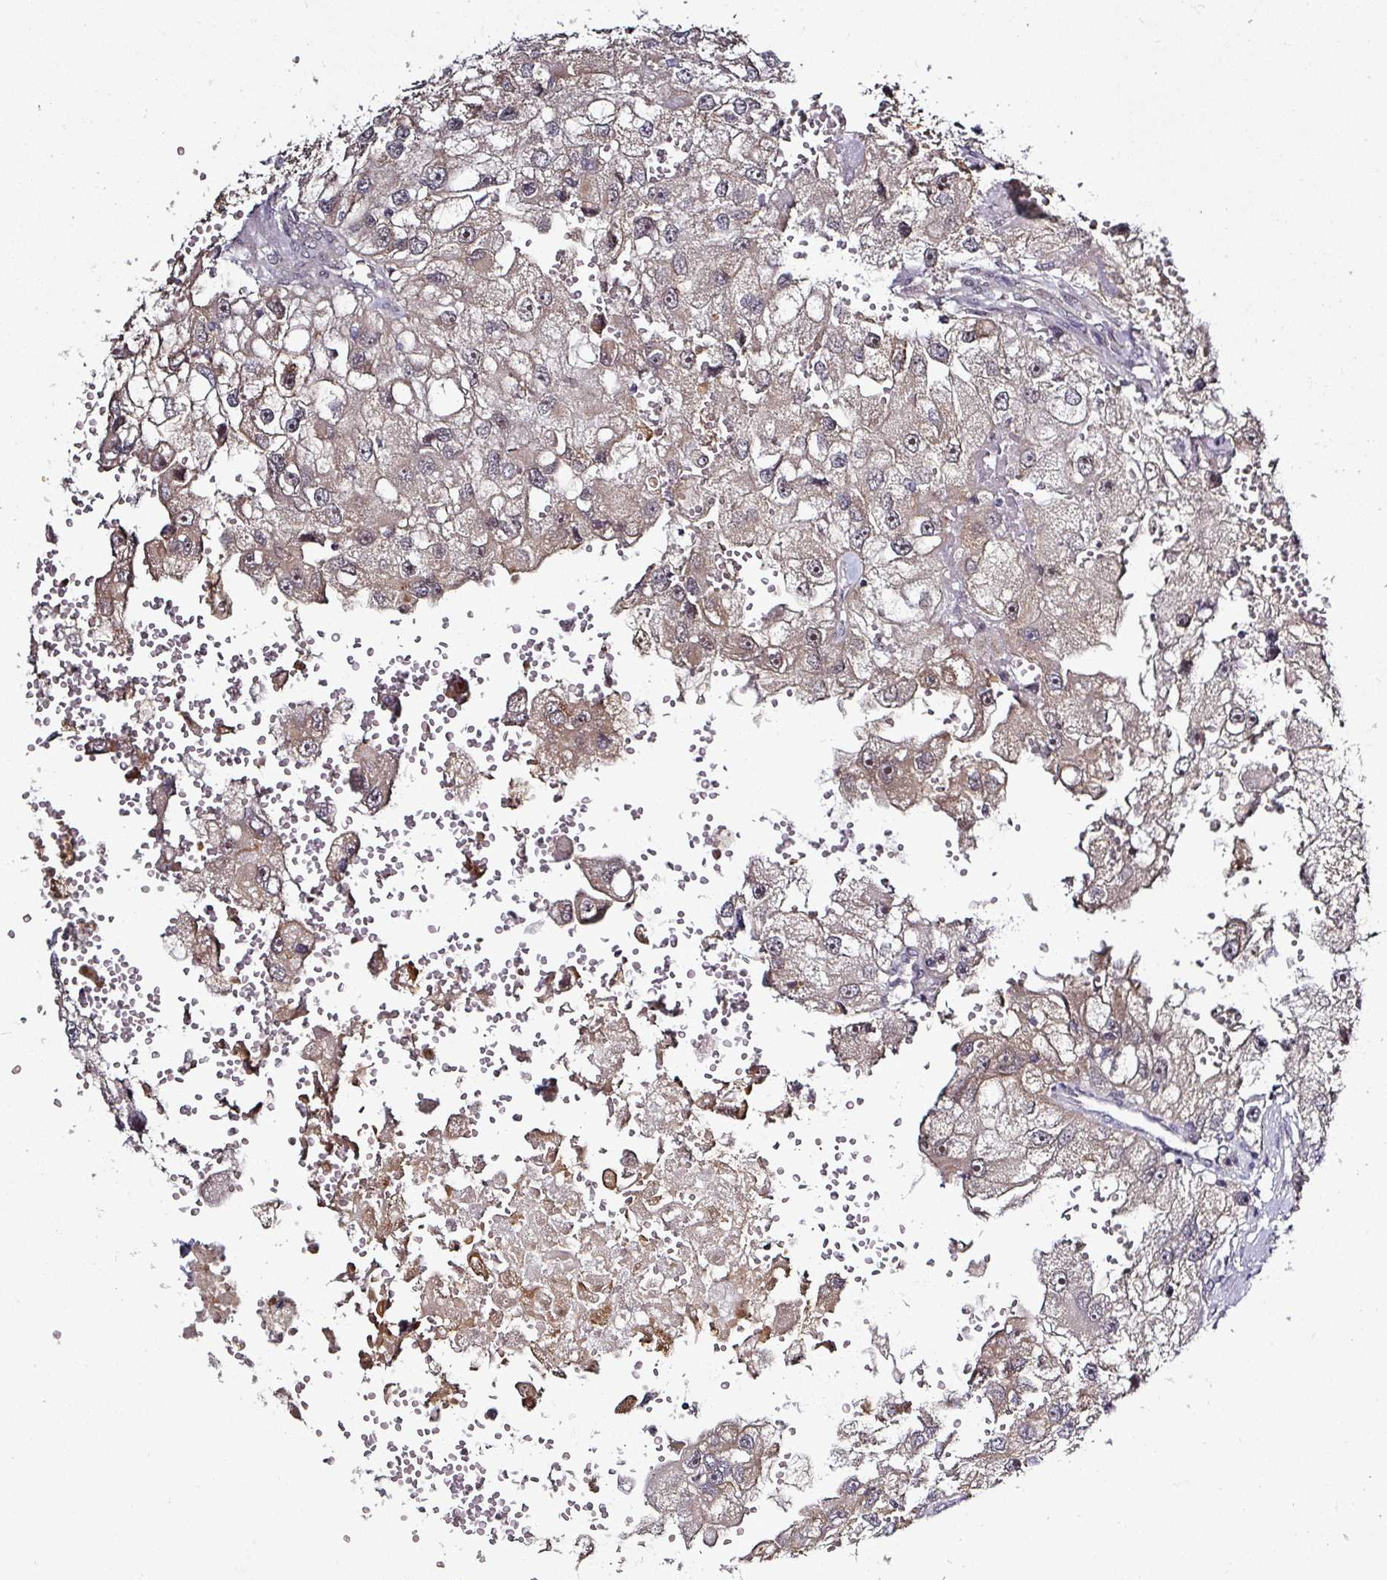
{"staining": {"intensity": "weak", "quantity": "25%-75%", "location": "cytoplasmic/membranous"}, "tissue": "renal cancer", "cell_type": "Tumor cells", "image_type": "cancer", "snomed": [{"axis": "morphology", "description": "Adenocarcinoma, NOS"}, {"axis": "topography", "description": "Kidney"}], "caption": "Renal cancer stained for a protein (brown) reveals weak cytoplasmic/membranous positive expression in about 25%-75% of tumor cells.", "gene": "GTF2H3", "patient": {"sex": "male", "age": 63}}